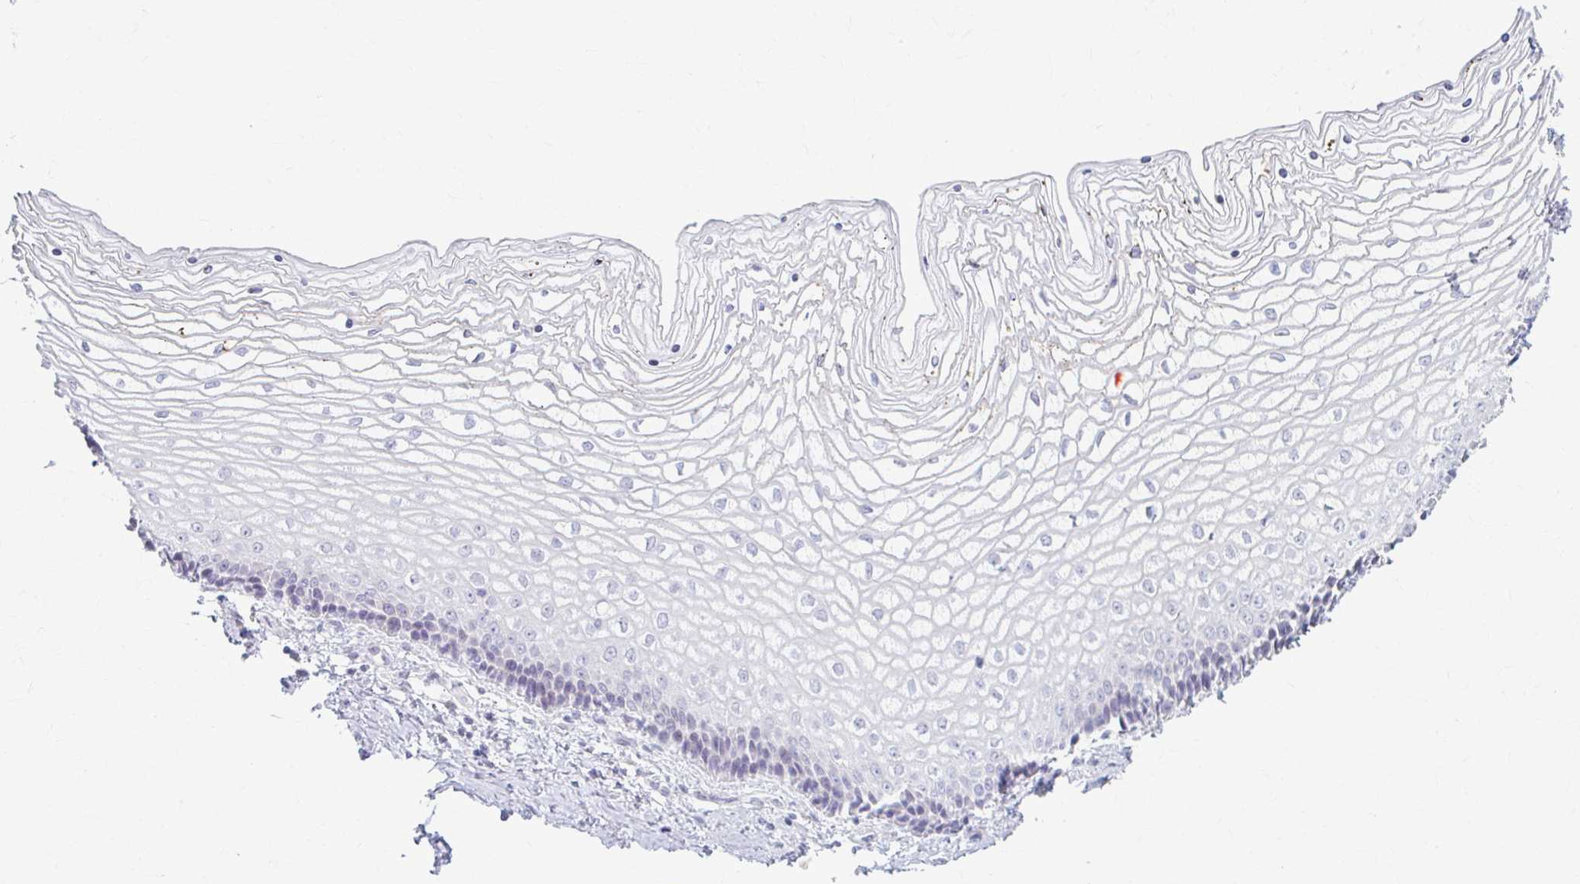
{"staining": {"intensity": "negative", "quantity": "none", "location": "none"}, "tissue": "vagina", "cell_type": "Squamous epithelial cells", "image_type": "normal", "snomed": [{"axis": "morphology", "description": "Normal tissue, NOS"}, {"axis": "topography", "description": "Vagina"}], "caption": "Immunohistochemistry (IHC) of normal human vagina exhibits no expression in squamous epithelial cells.", "gene": "LDLRAP1", "patient": {"sex": "female", "age": 45}}